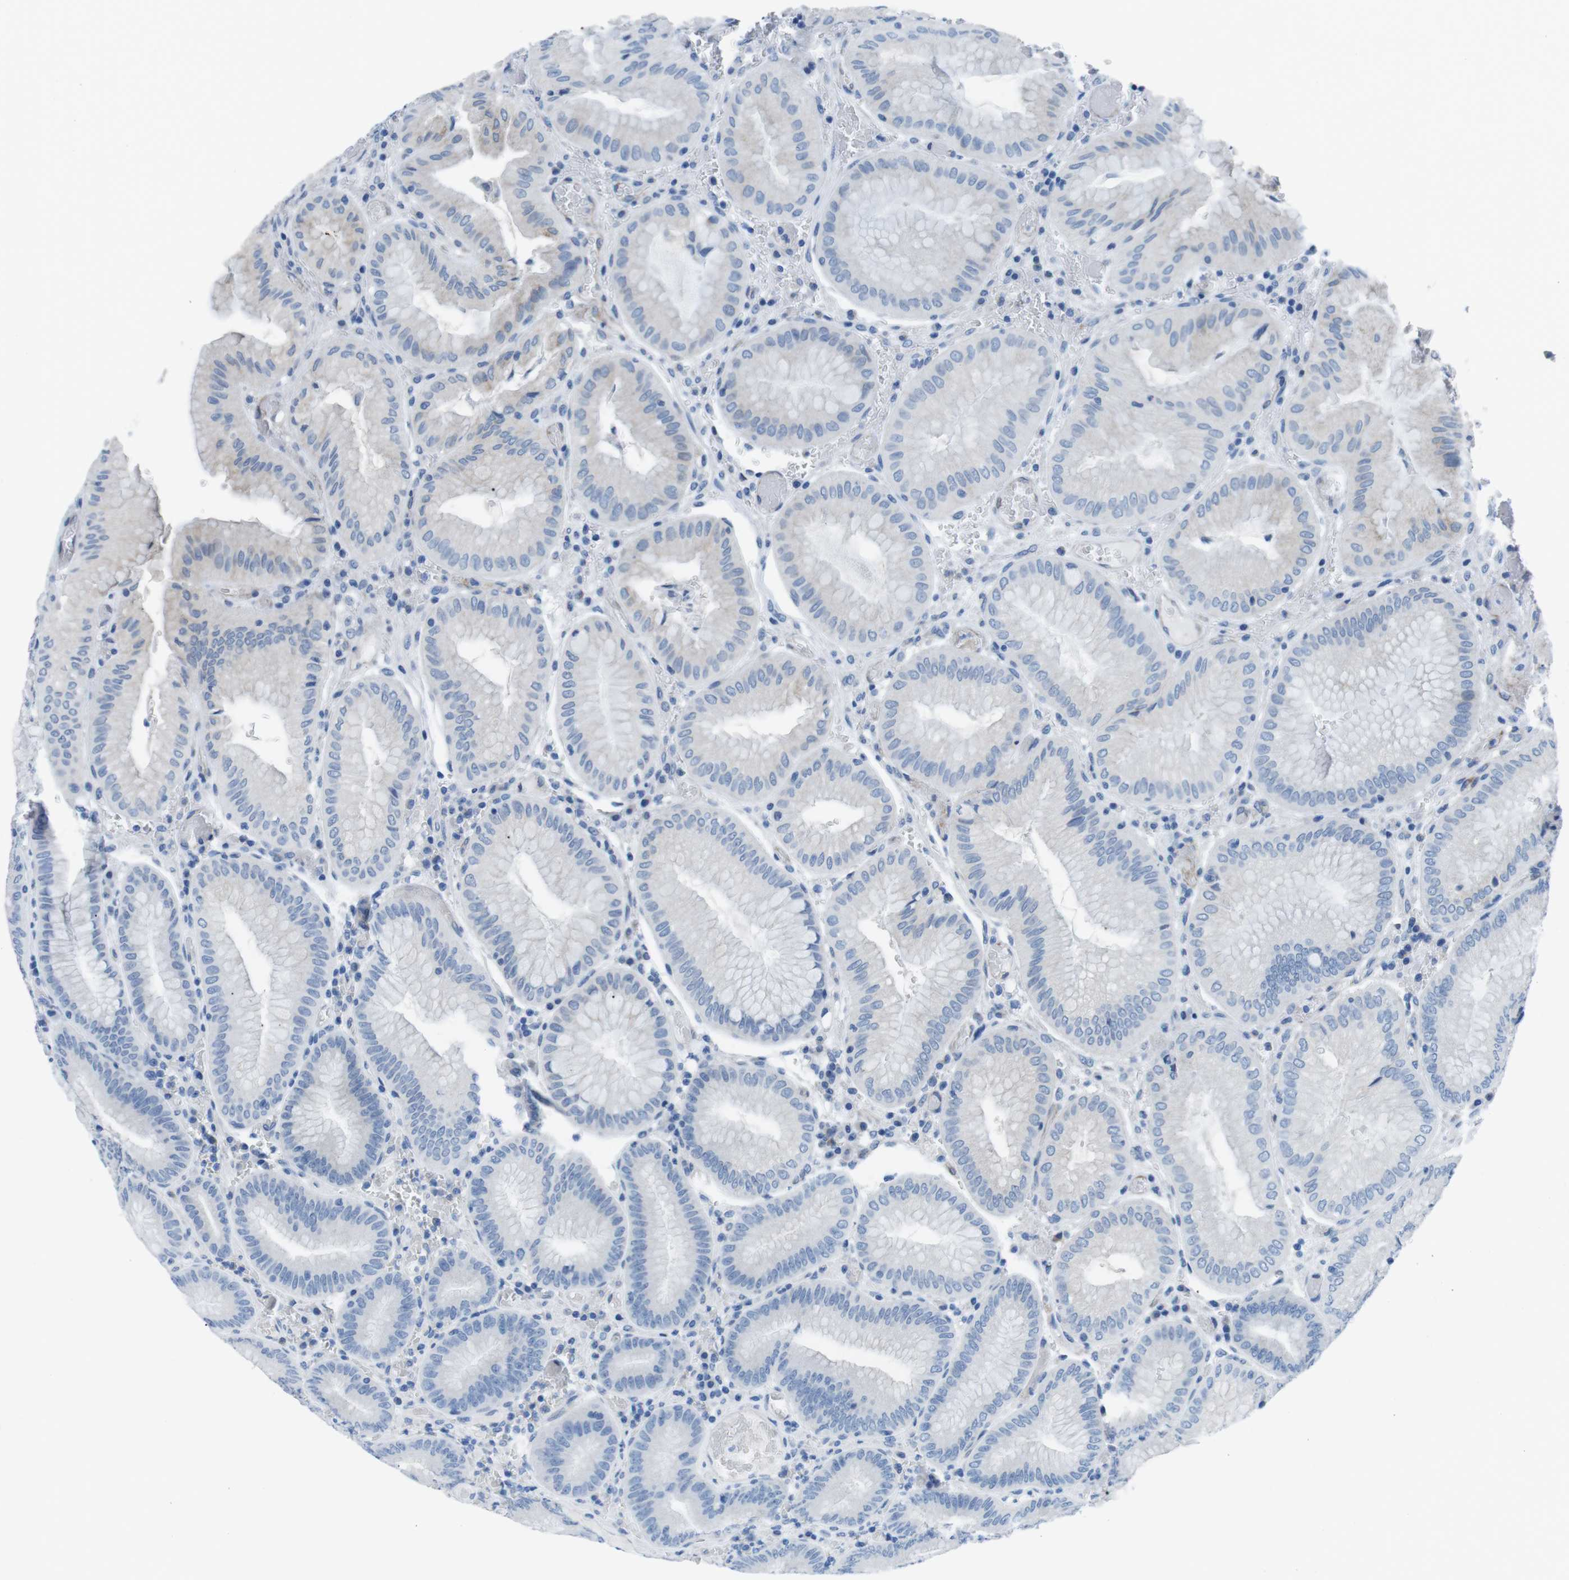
{"staining": {"intensity": "weak", "quantity": "<25%", "location": "cytoplasmic/membranous"}, "tissue": "stomach", "cell_type": "Glandular cells", "image_type": "normal", "snomed": [{"axis": "morphology", "description": "Normal tissue, NOS"}, {"axis": "morphology", "description": "Carcinoid, malignant, NOS"}, {"axis": "topography", "description": "Stomach, upper"}], "caption": "Immunohistochemistry (IHC) histopathology image of normal stomach stained for a protein (brown), which exhibits no staining in glandular cells.", "gene": "MUC2", "patient": {"sex": "male", "age": 39}}